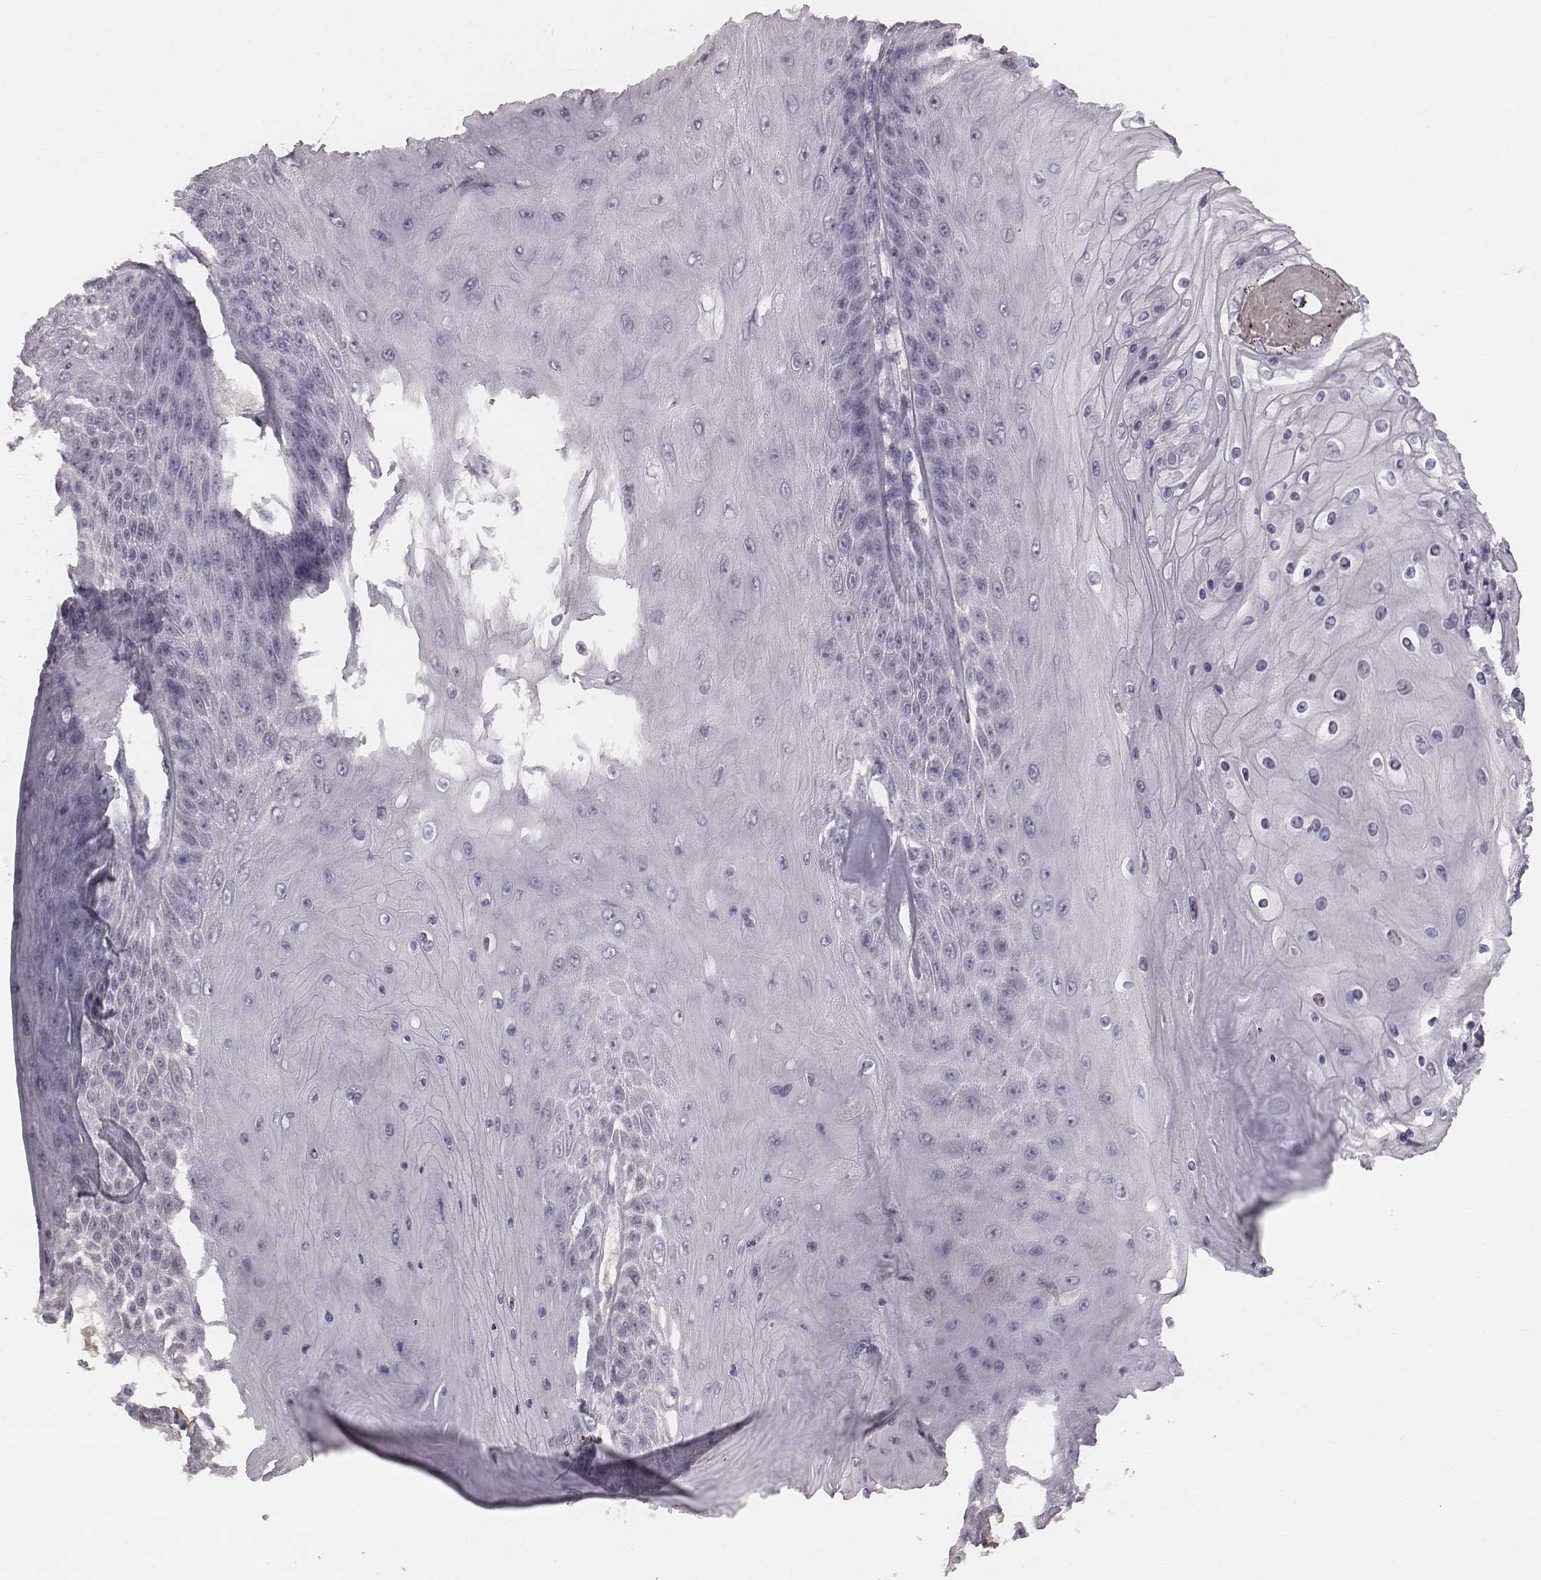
{"staining": {"intensity": "negative", "quantity": "none", "location": "none"}, "tissue": "skin cancer", "cell_type": "Tumor cells", "image_type": "cancer", "snomed": [{"axis": "morphology", "description": "Squamous cell carcinoma, NOS"}, {"axis": "topography", "description": "Skin"}], "caption": "The immunohistochemistry photomicrograph has no significant staining in tumor cells of skin squamous cell carcinoma tissue.", "gene": "CFTR", "patient": {"sex": "male", "age": 62}}